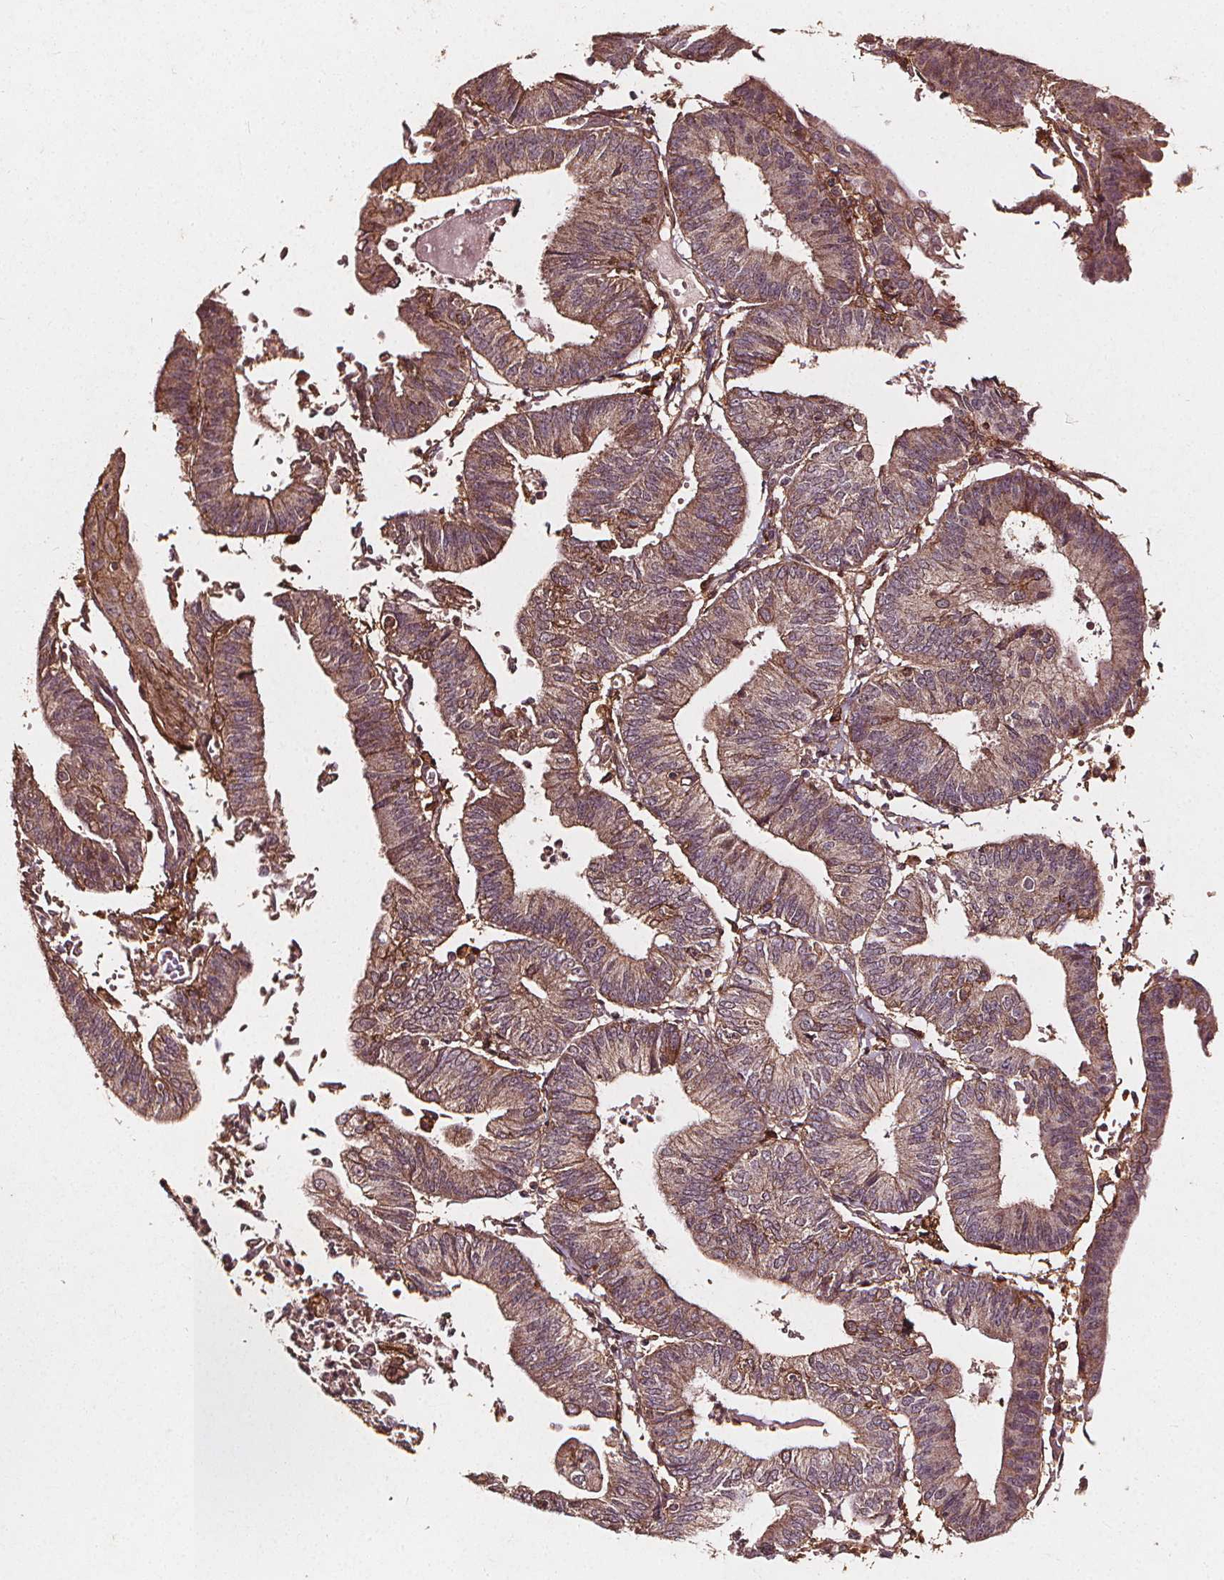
{"staining": {"intensity": "moderate", "quantity": ">75%", "location": "cytoplasmic/membranous"}, "tissue": "endometrial cancer", "cell_type": "Tumor cells", "image_type": "cancer", "snomed": [{"axis": "morphology", "description": "Adenocarcinoma, NOS"}, {"axis": "topography", "description": "Endometrium"}], "caption": "This is a micrograph of immunohistochemistry (IHC) staining of endometrial cancer, which shows moderate positivity in the cytoplasmic/membranous of tumor cells.", "gene": "ABCA1", "patient": {"sex": "female", "age": 65}}